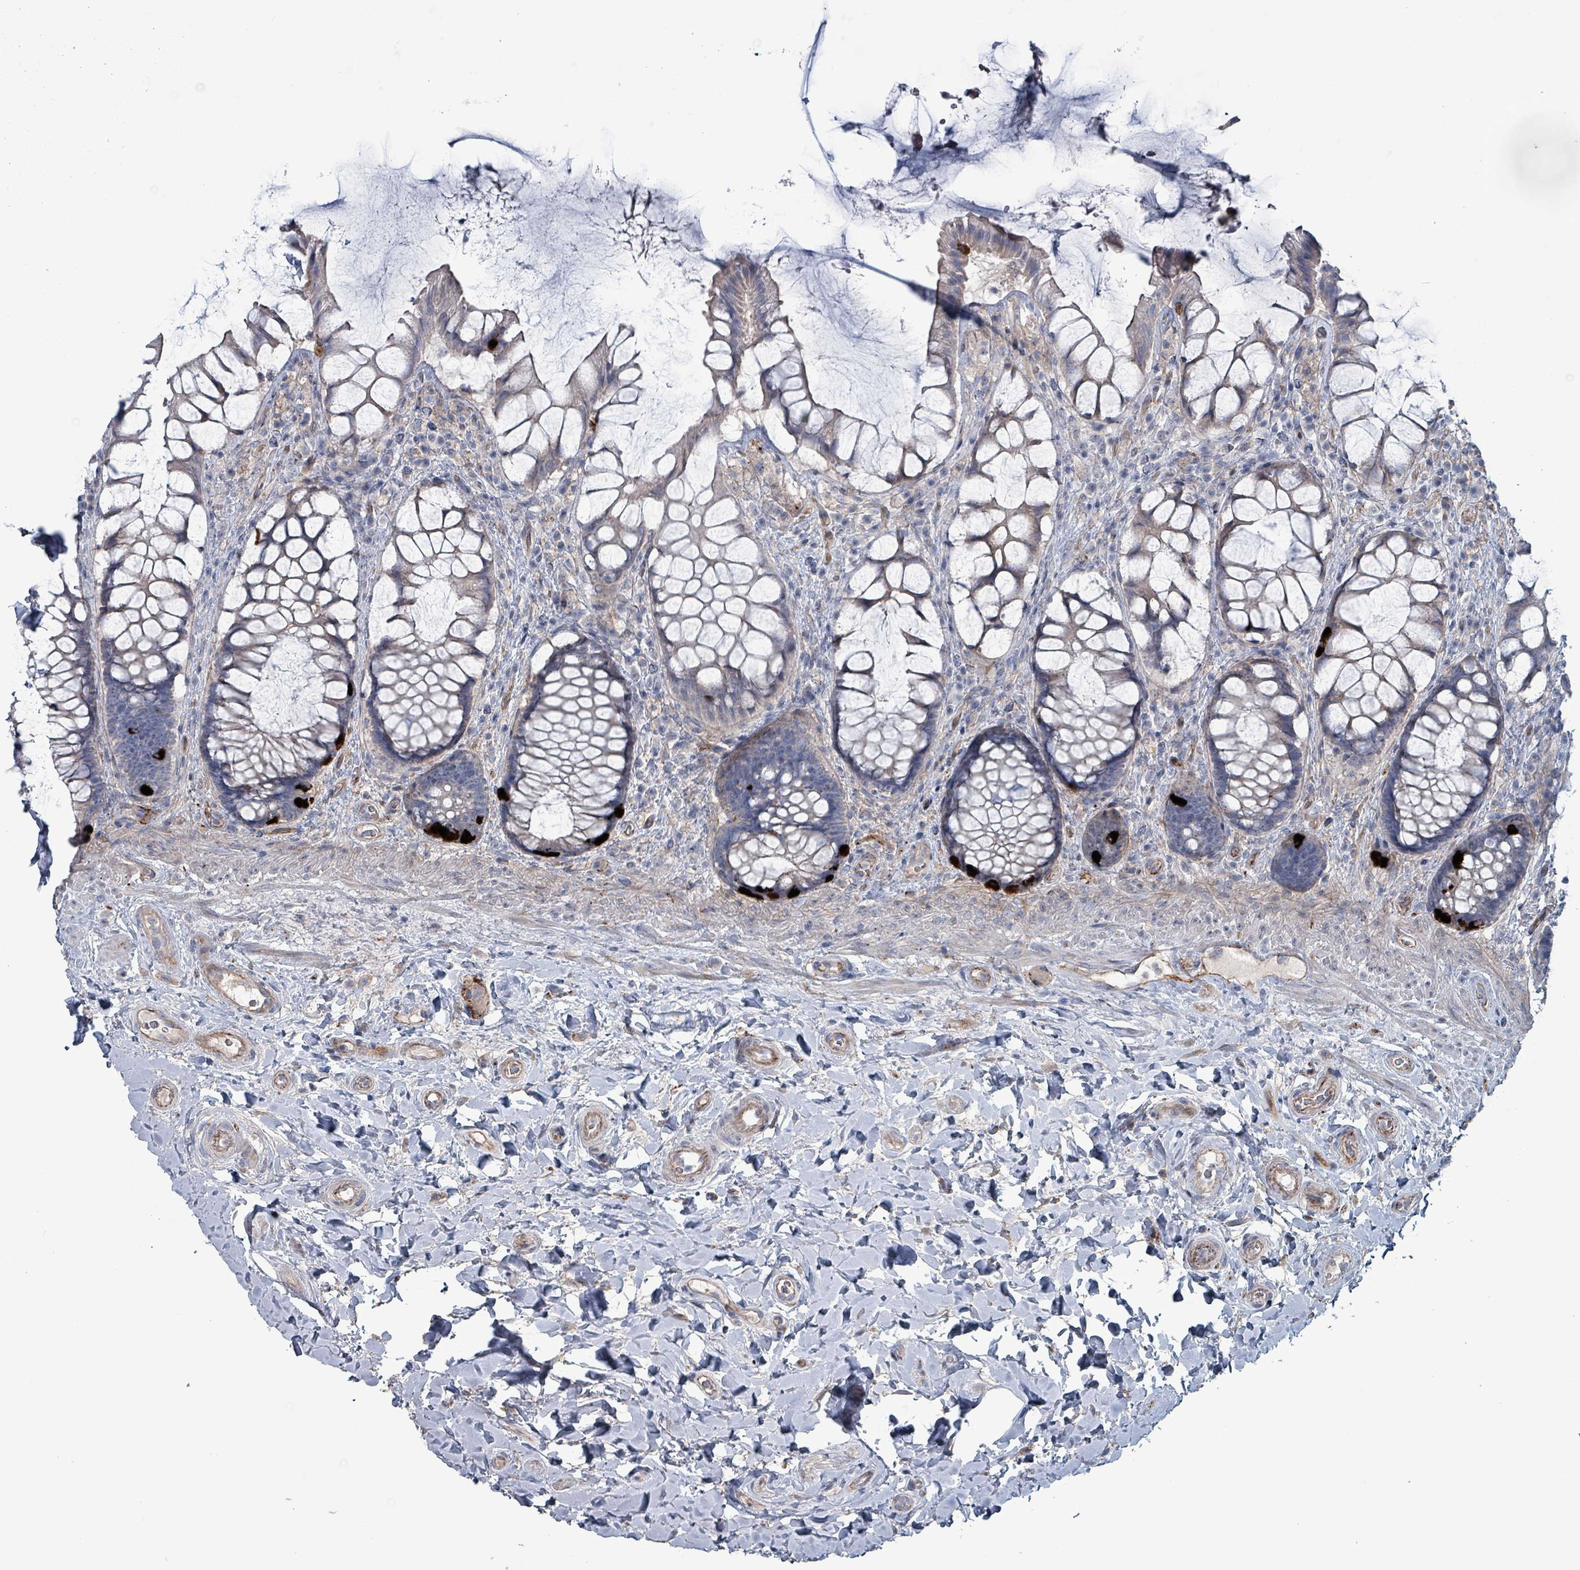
{"staining": {"intensity": "strong", "quantity": "<25%", "location": "cytoplasmic/membranous"}, "tissue": "rectum", "cell_type": "Glandular cells", "image_type": "normal", "snomed": [{"axis": "morphology", "description": "Normal tissue, NOS"}, {"axis": "topography", "description": "Rectum"}], "caption": "Immunohistochemical staining of normal rectum reveals strong cytoplasmic/membranous protein staining in approximately <25% of glandular cells. Using DAB (brown) and hematoxylin (blue) stains, captured at high magnification using brightfield microscopy.", "gene": "TAAR5", "patient": {"sex": "female", "age": 58}}